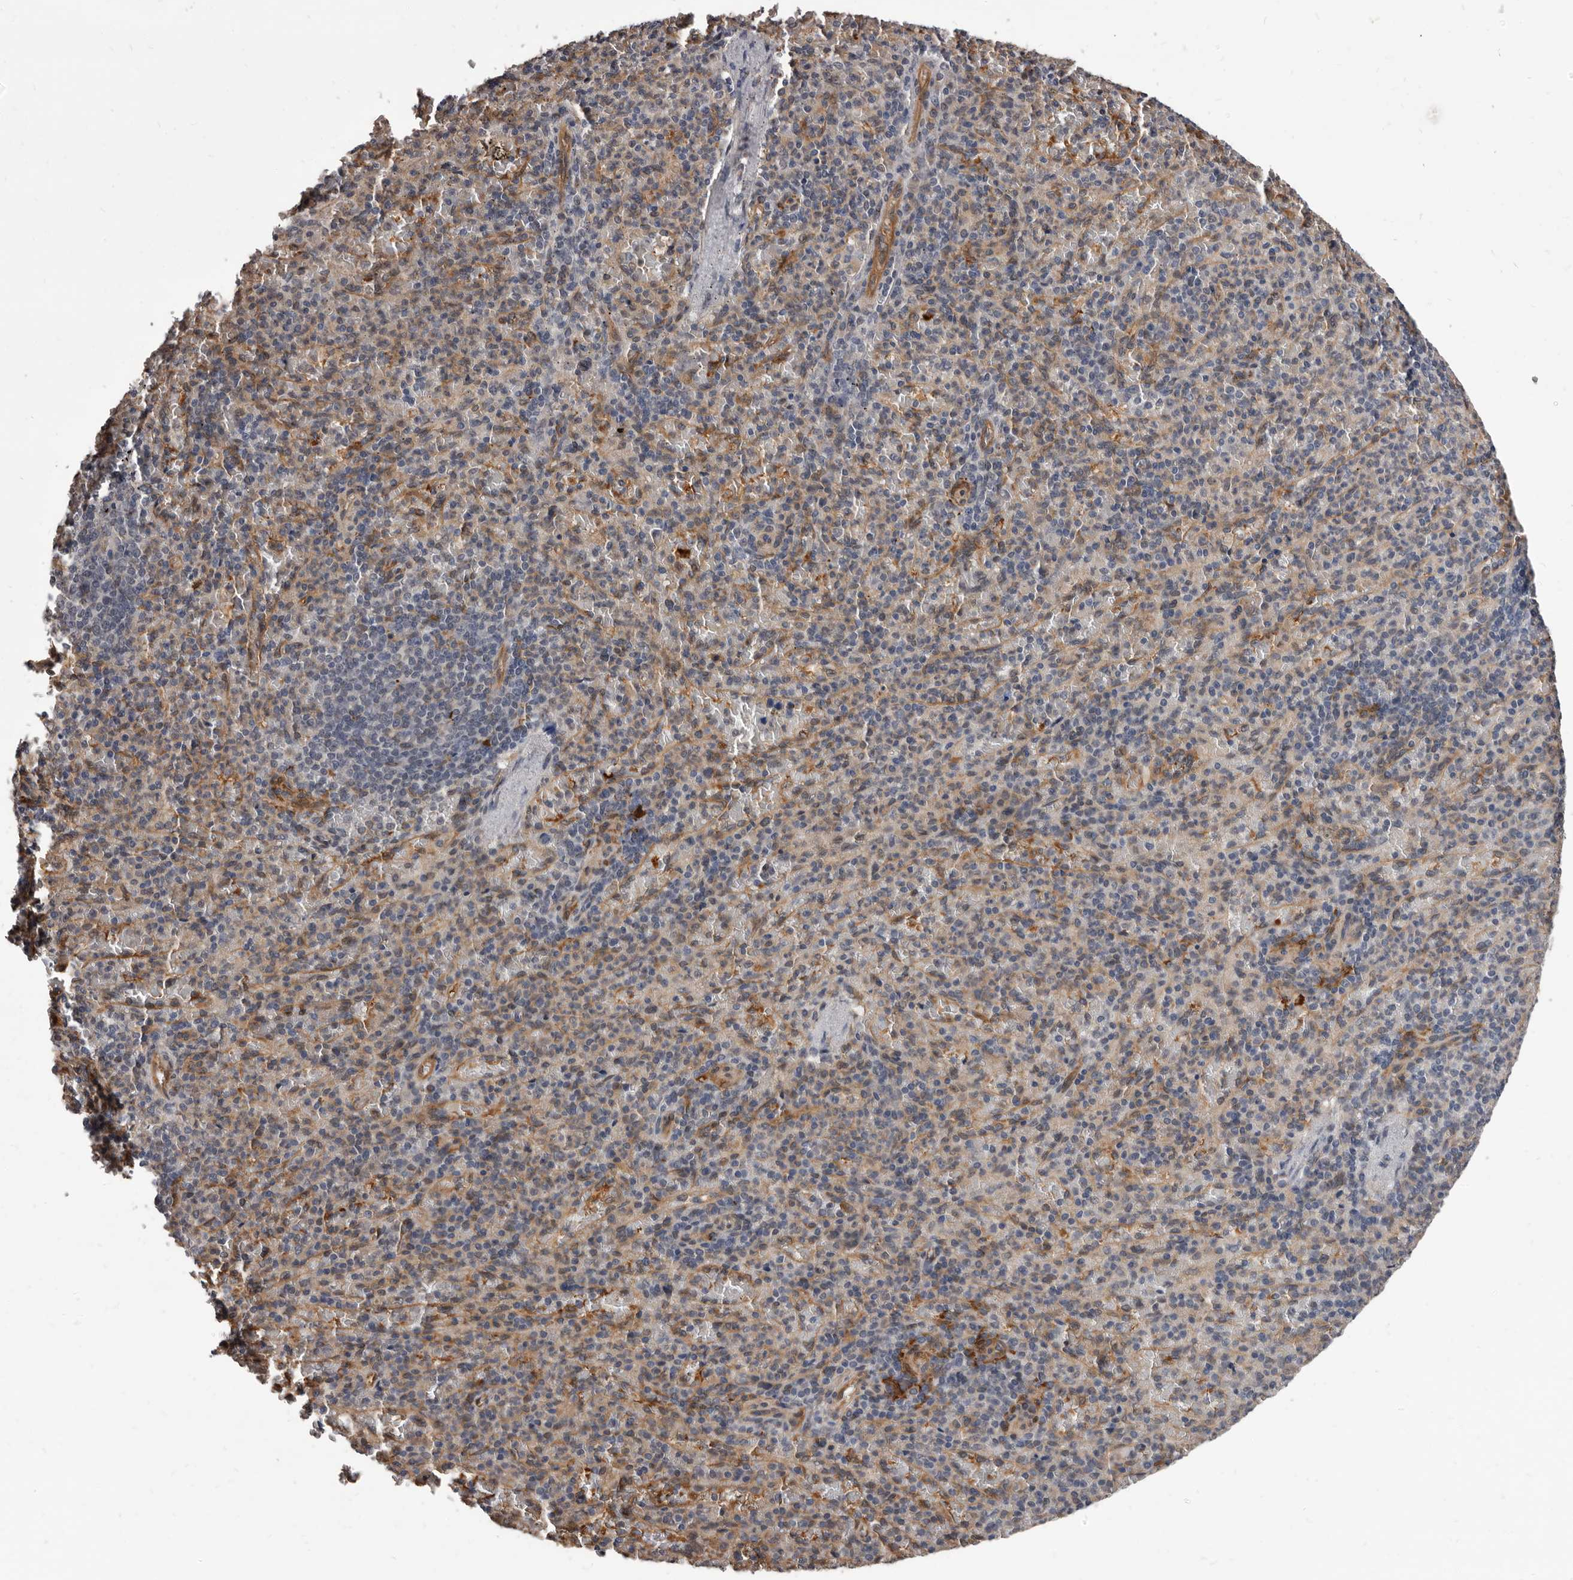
{"staining": {"intensity": "negative", "quantity": "none", "location": "none"}, "tissue": "spleen", "cell_type": "Cells in red pulp", "image_type": "normal", "snomed": [{"axis": "morphology", "description": "Normal tissue, NOS"}, {"axis": "topography", "description": "Spleen"}], "caption": "A histopathology image of human spleen is negative for staining in cells in red pulp. Brightfield microscopy of immunohistochemistry stained with DAB (3,3'-diaminobenzidine) (brown) and hematoxylin (blue), captured at high magnification.", "gene": "ADAMTS20", "patient": {"sex": "female", "age": 74}}